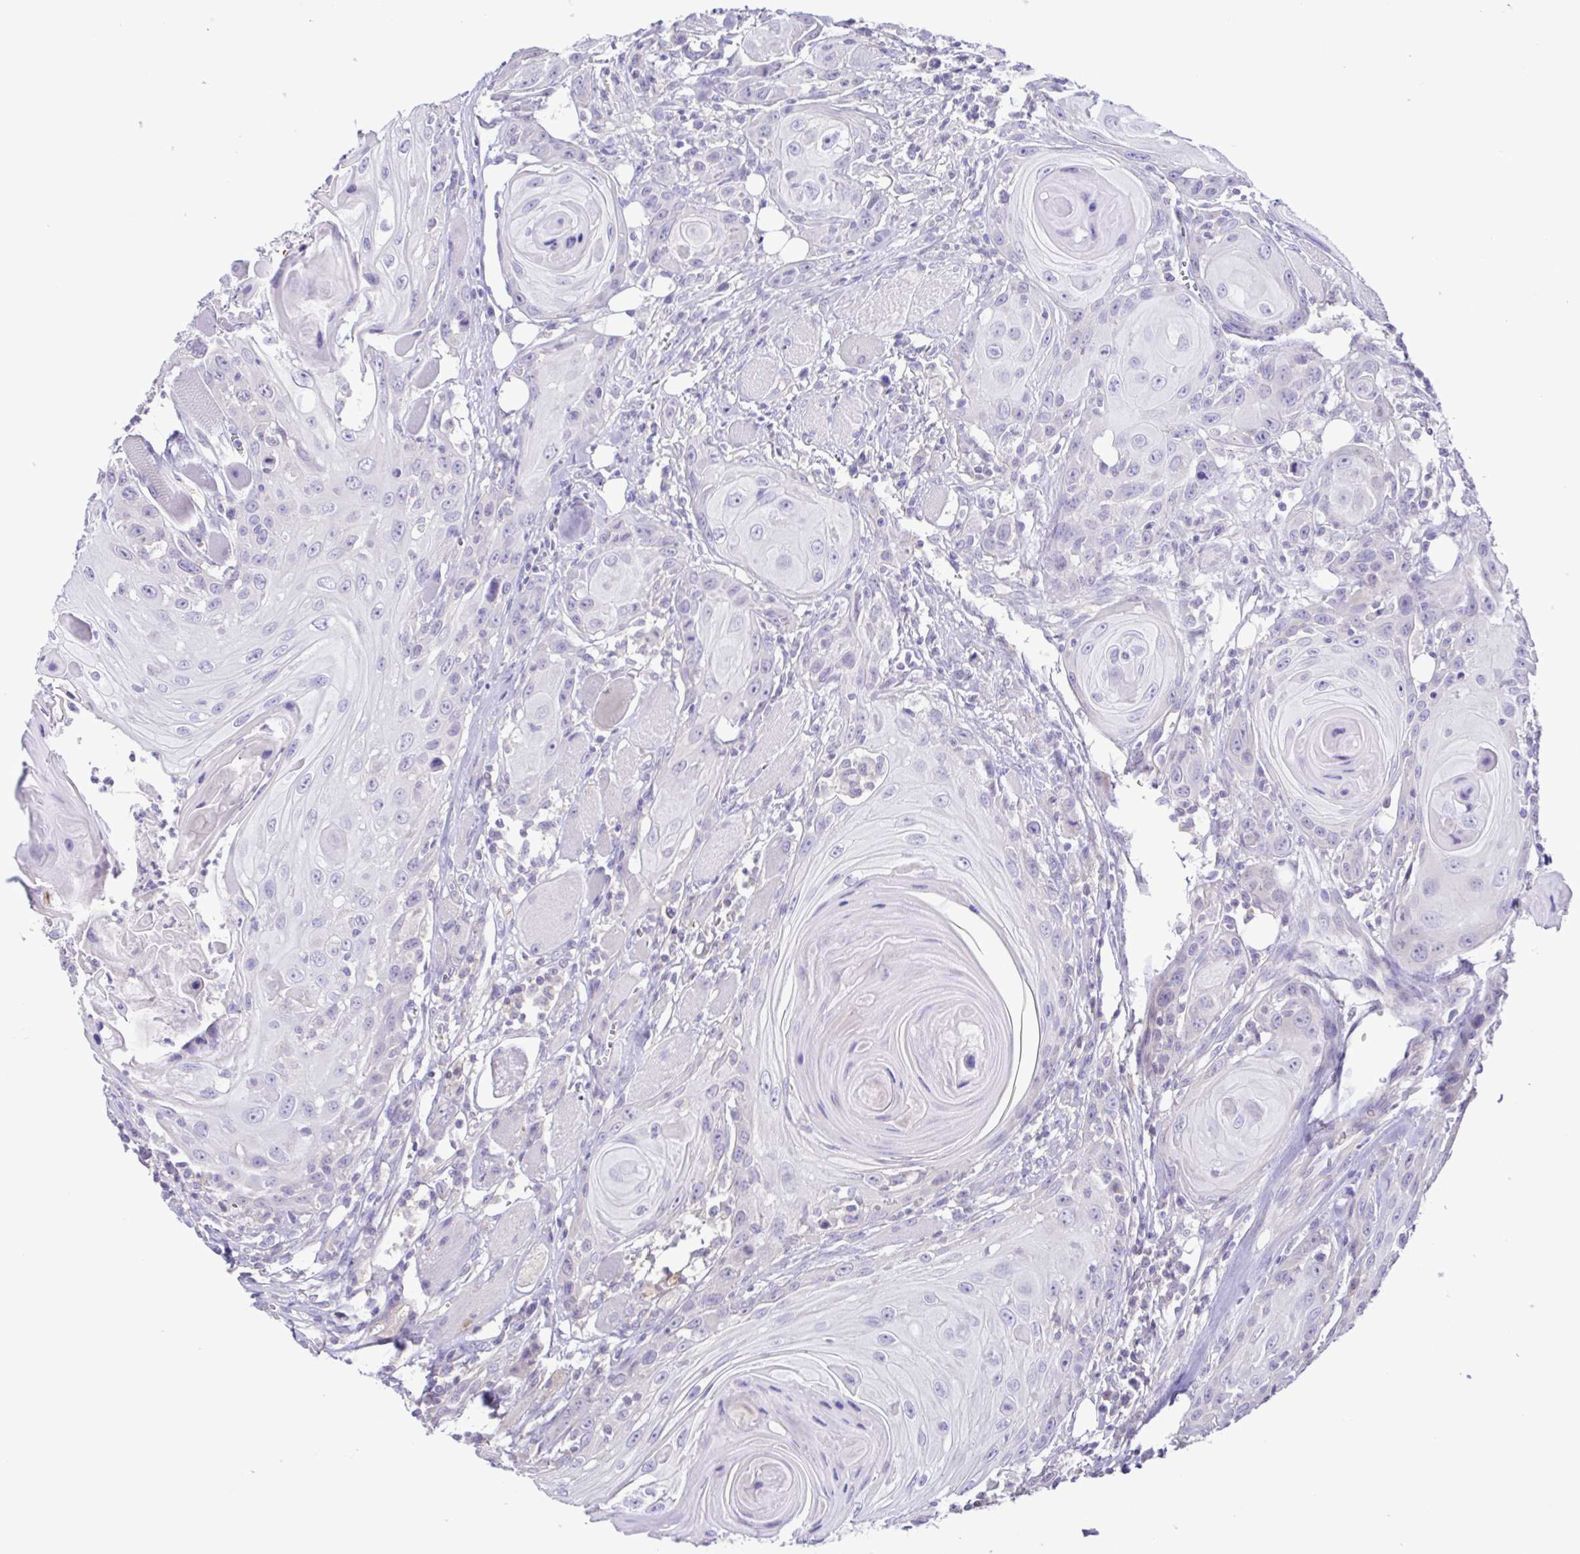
{"staining": {"intensity": "negative", "quantity": "none", "location": "none"}, "tissue": "head and neck cancer", "cell_type": "Tumor cells", "image_type": "cancer", "snomed": [{"axis": "morphology", "description": "Squamous cell carcinoma, NOS"}, {"axis": "topography", "description": "Head-Neck"}], "caption": "IHC of head and neck cancer exhibits no expression in tumor cells.", "gene": "CYP17A1", "patient": {"sex": "female", "age": 80}}